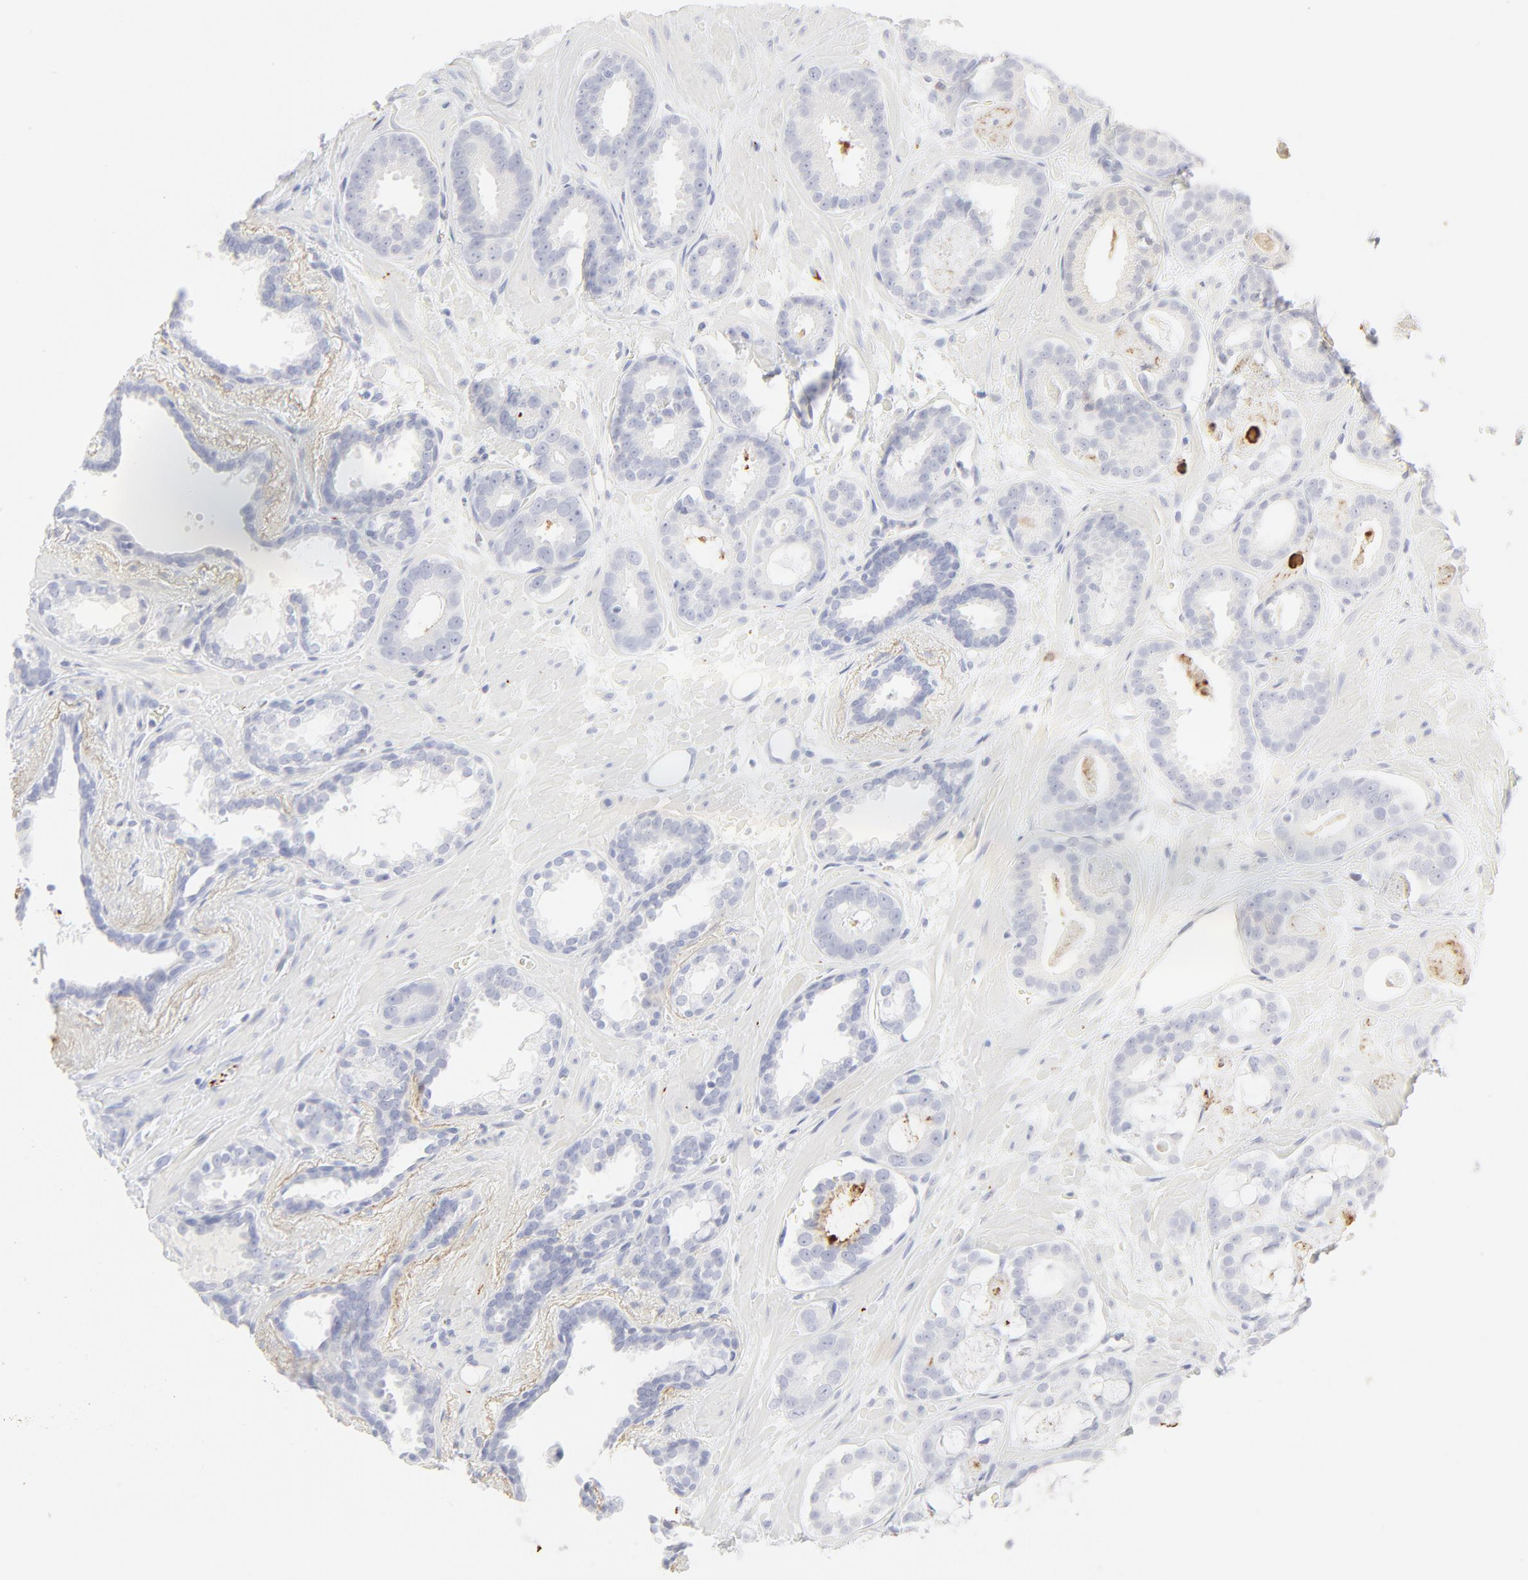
{"staining": {"intensity": "negative", "quantity": "none", "location": "none"}, "tissue": "prostate cancer", "cell_type": "Tumor cells", "image_type": "cancer", "snomed": [{"axis": "morphology", "description": "Adenocarcinoma, Low grade"}, {"axis": "topography", "description": "Prostate"}], "caption": "A histopathology image of prostate cancer stained for a protein reveals no brown staining in tumor cells.", "gene": "CCR7", "patient": {"sex": "male", "age": 57}}